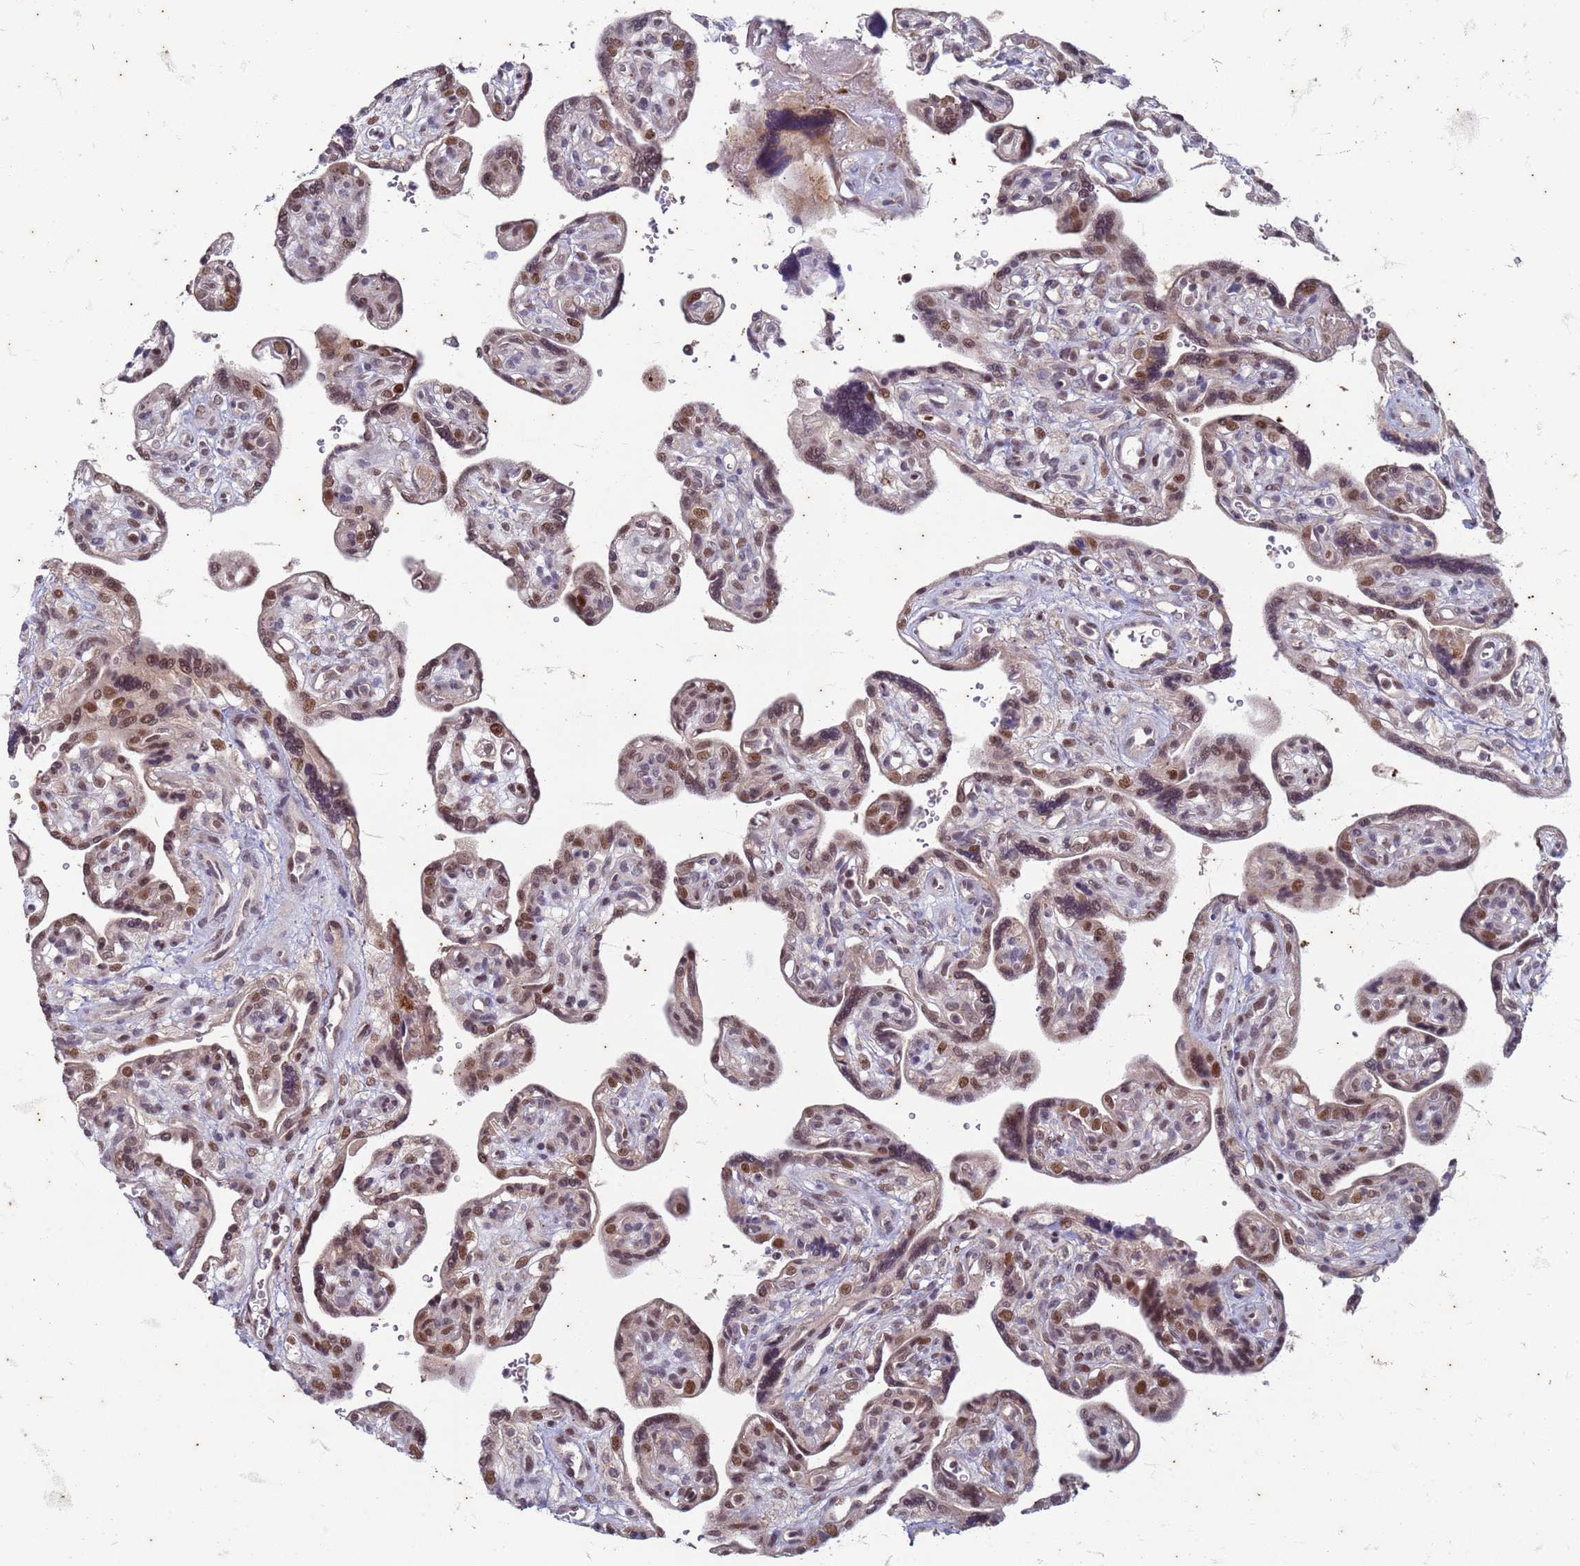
{"staining": {"intensity": "moderate", "quantity": "25%-75%", "location": "cytoplasmic/membranous,nuclear"}, "tissue": "placenta", "cell_type": "Trophoblastic cells", "image_type": "normal", "snomed": [{"axis": "morphology", "description": "Normal tissue, NOS"}, {"axis": "topography", "description": "Placenta"}], "caption": "Immunohistochemistry (IHC) (DAB (3,3'-diaminobenzidine)) staining of normal human placenta shows moderate cytoplasmic/membranous,nuclear protein expression in approximately 25%-75% of trophoblastic cells.", "gene": "TRMT6", "patient": {"sex": "female", "age": 39}}